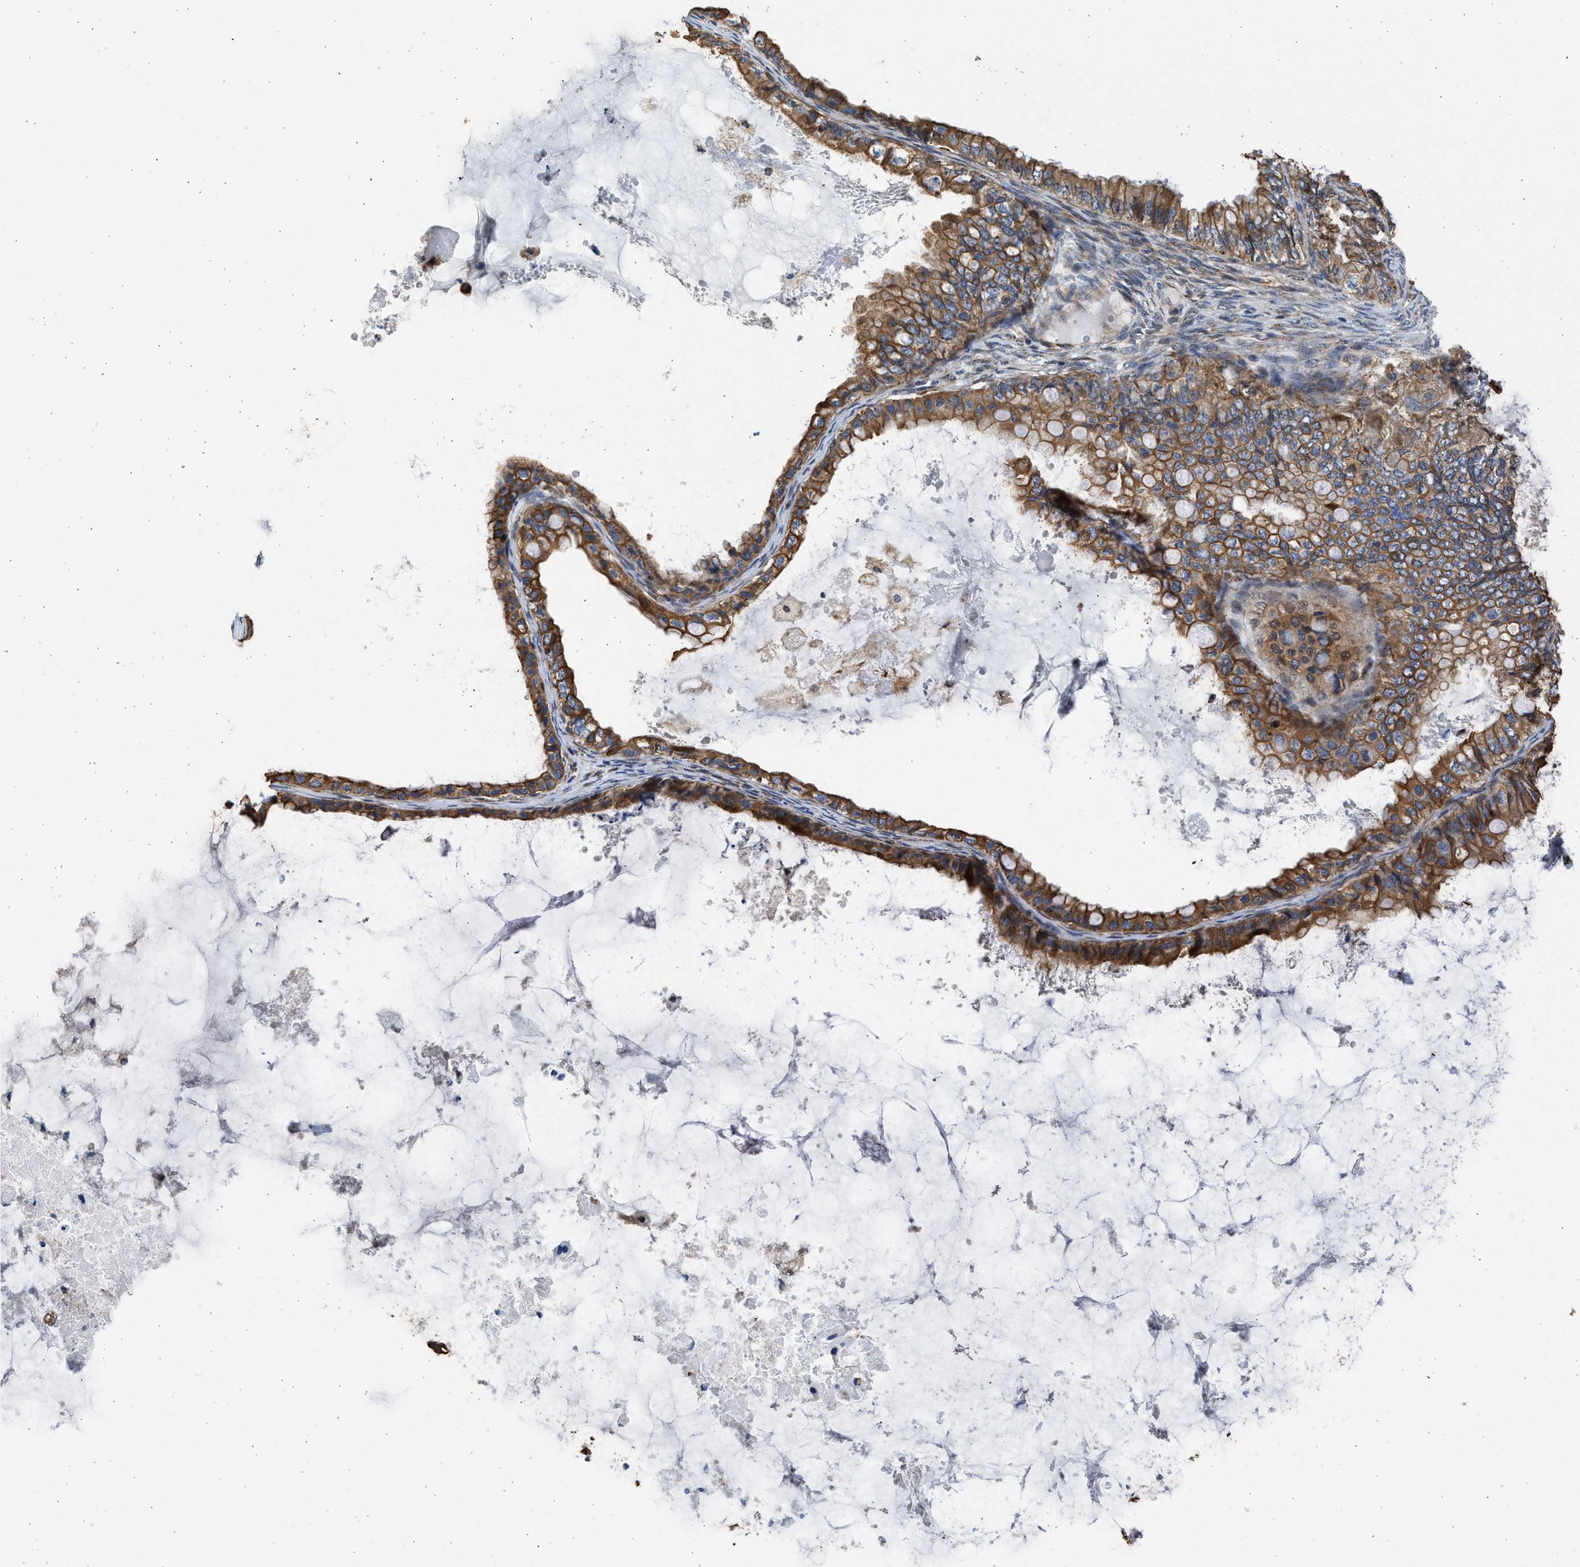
{"staining": {"intensity": "moderate", "quantity": ">75%", "location": "cytoplasmic/membranous"}, "tissue": "ovarian cancer", "cell_type": "Tumor cells", "image_type": "cancer", "snomed": [{"axis": "morphology", "description": "Cystadenocarcinoma, mucinous, NOS"}, {"axis": "topography", "description": "Ovary"}], "caption": "The micrograph exhibits staining of ovarian mucinous cystadenocarcinoma, revealing moderate cytoplasmic/membranous protein staining (brown color) within tumor cells.", "gene": "PLD2", "patient": {"sex": "female", "age": 80}}